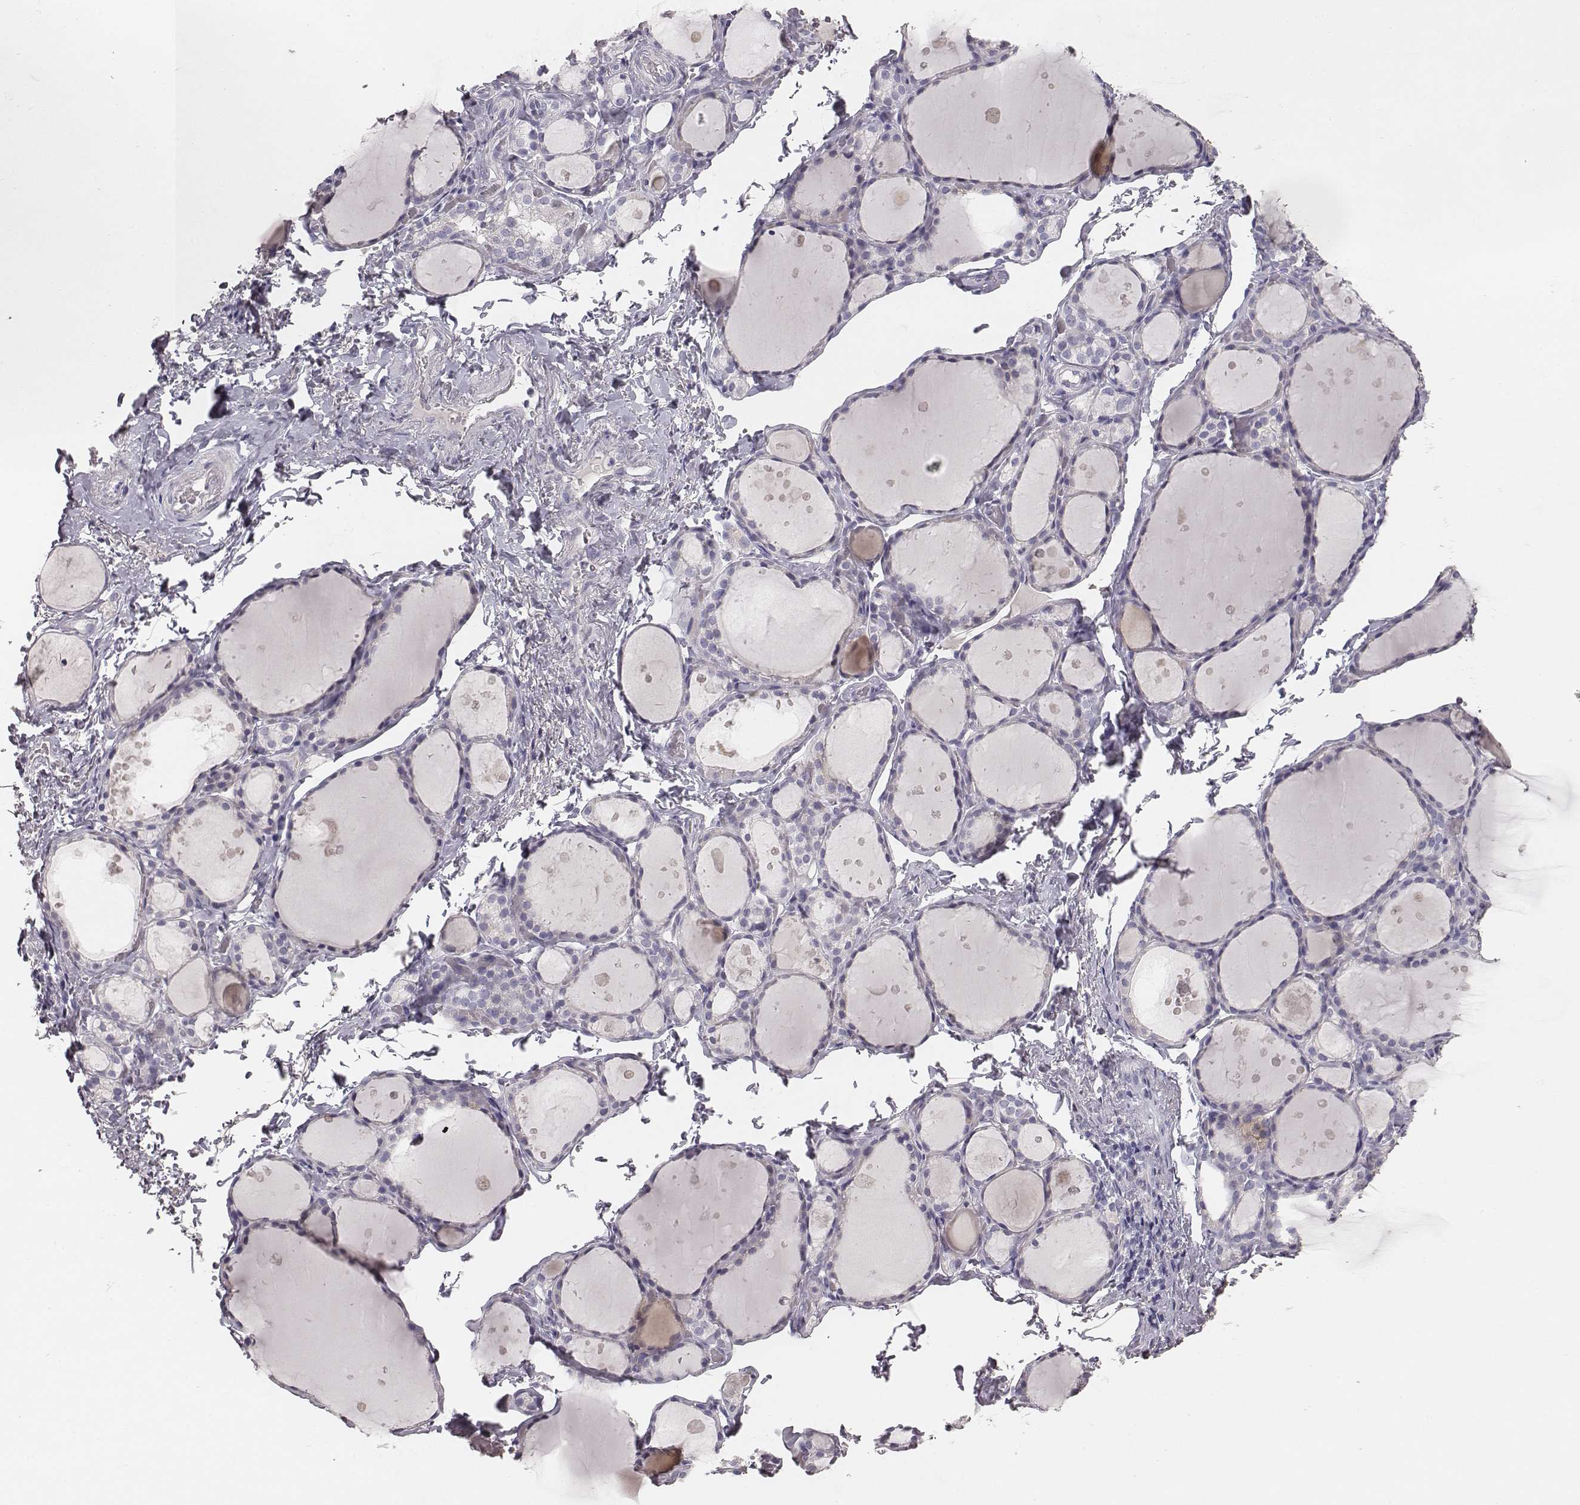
{"staining": {"intensity": "negative", "quantity": "none", "location": "none"}, "tissue": "thyroid gland", "cell_type": "Glandular cells", "image_type": "normal", "snomed": [{"axis": "morphology", "description": "Normal tissue, NOS"}, {"axis": "topography", "description": "Thyroid gland"}], "caption": "This is an IHC histopathology image of unremarkable thyroid gland. There is no positivity in glandular cells.", "gene": "MYH6", "patient": {"sex": "male", "age": 68}}